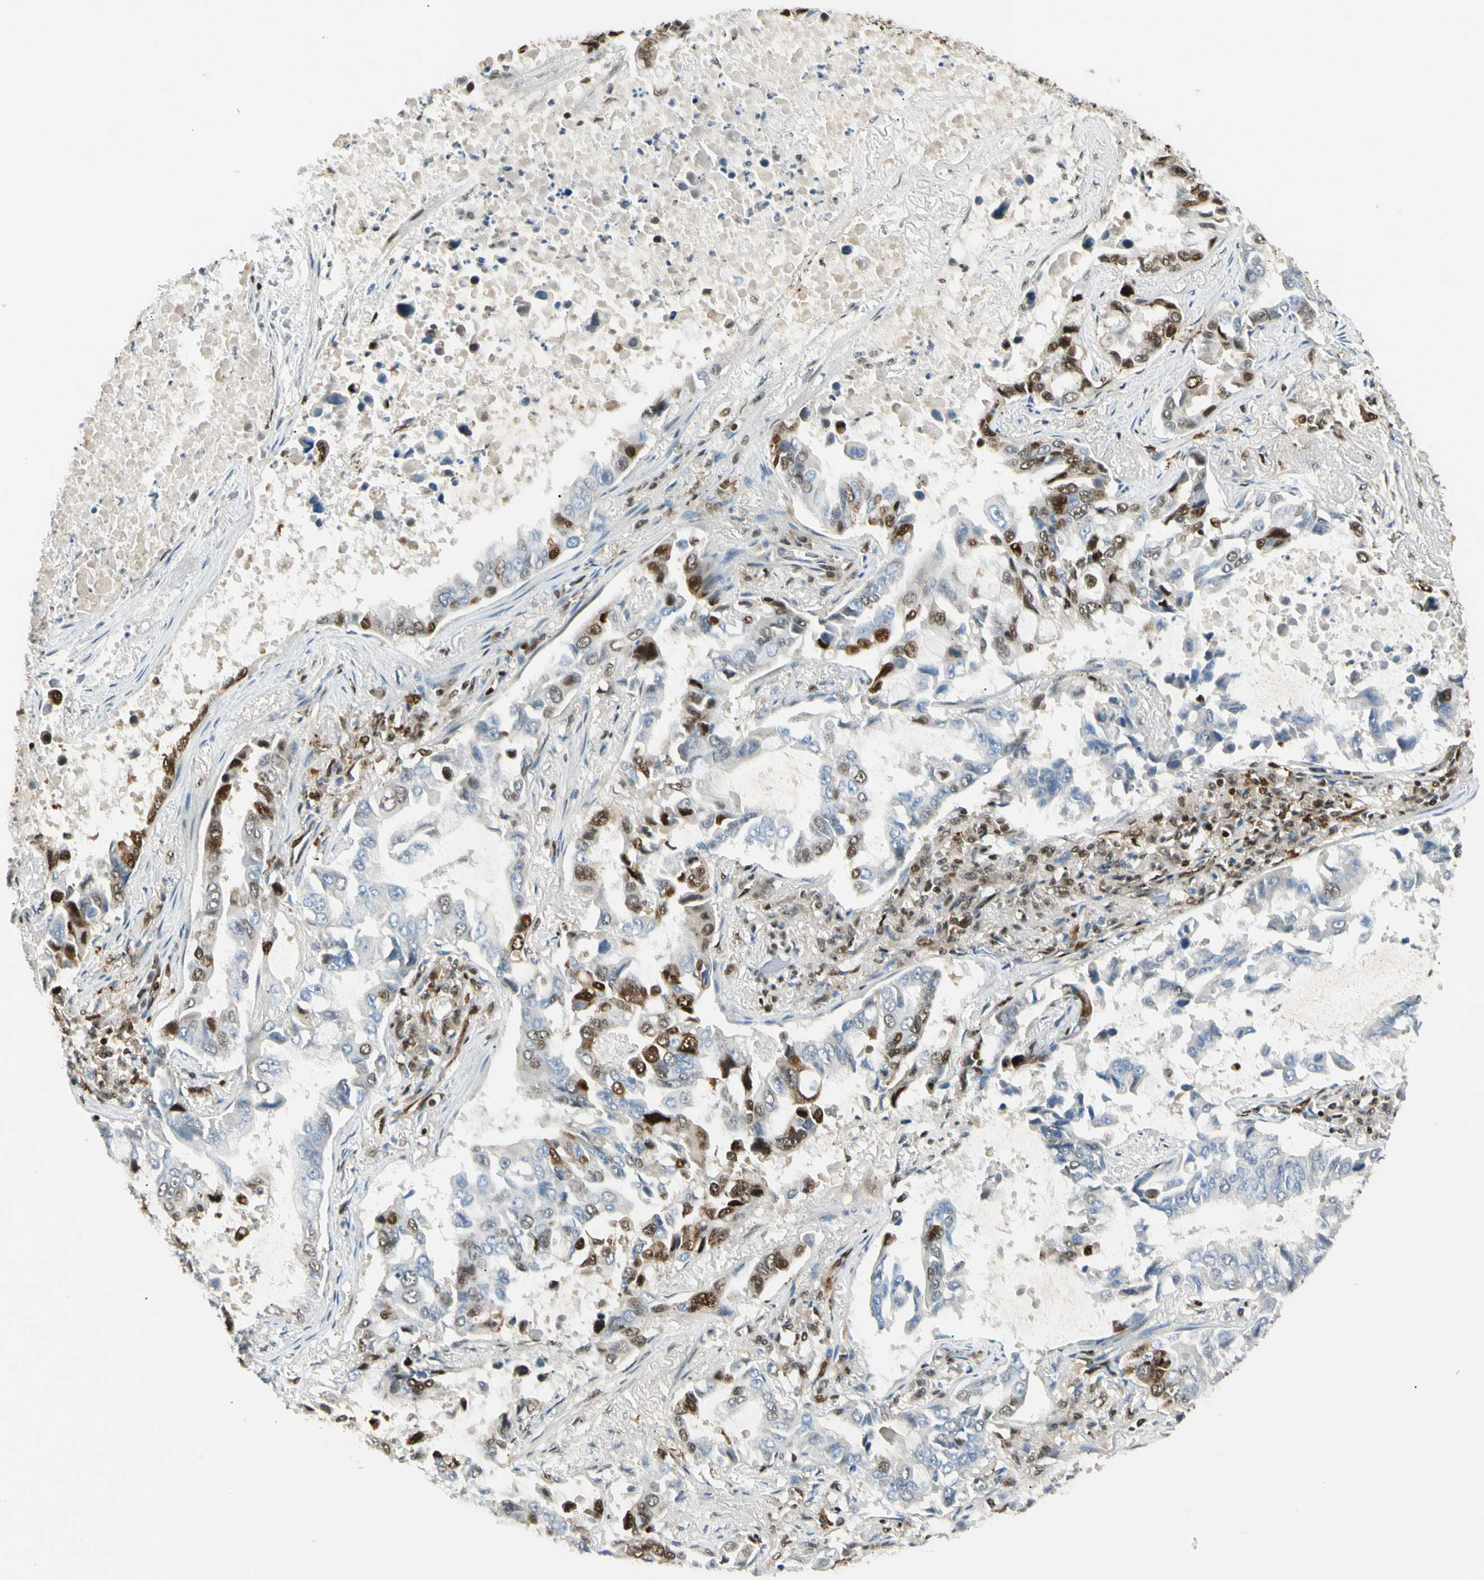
{"staining": {"intensity": "strong", "quantity": "25%-75%", "location": "cytoplasmic/membranous,nuclear"}, "tissue": "lung cancer", "cell_type": "Tumor cells", "image_type": "cancer", "snomed": [{"axis": "morphology", "description": "Adenocarcinoma, NOS"}, {"axis": "topography", "description": "Lung"}], "caption": "Strong cytoplasmic/membranous and nuclear expression is appreciated in approximately 25%-75% of tumor cells in lung cancer (adenocarcinoma). The staining is performed using DAB brown chromogen to label protein expression. The nuclei are counter-stained blue using hematoxylin.", "gene": "FUS", "patient": {"sex": "male", "age": 64}}